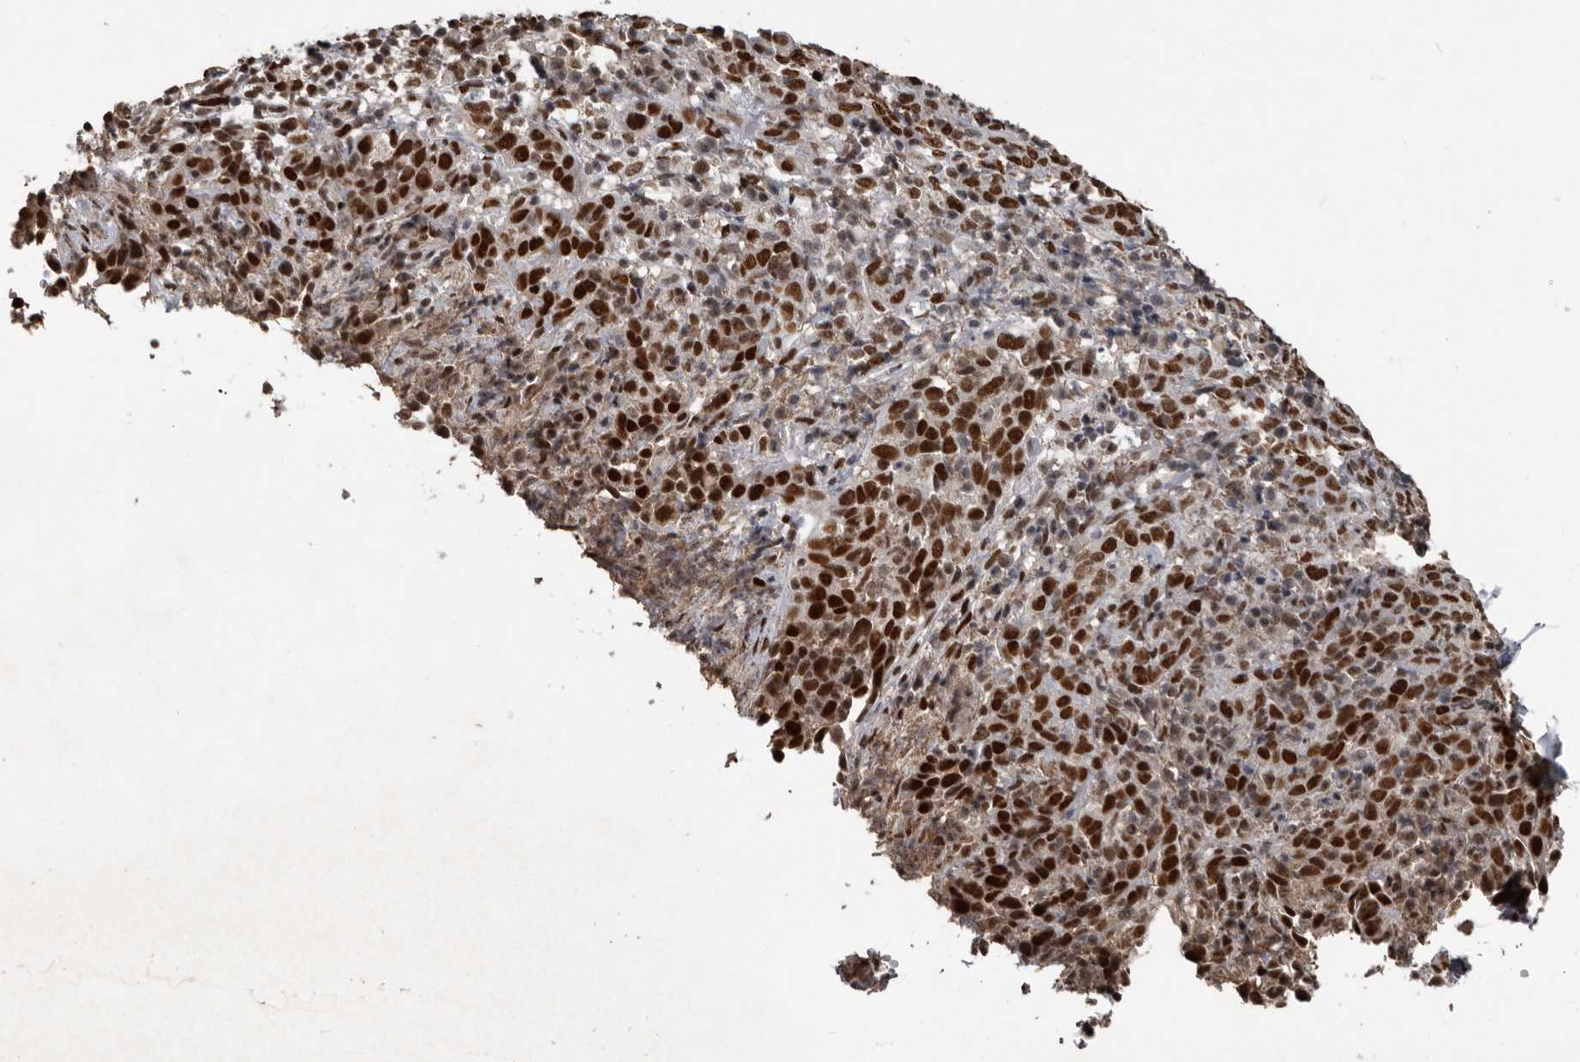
{"staining": {"intensity": "strong", "quantity": ">75%", "location": "nuclear"}, "tissue": "cervical cancer", "cell_type": "Tumor cells", "image_type": "cancer", "snomed": [{"axis": "morphology", "description": "Squamous cell carcinoma, NOS"}, {"axis": "topography", "description": "Cervix"}], "caption": "Strong nuclear positivity for a protein is present in approximately >75% of tumor cells of squamous cell carcinoma (cervical) using IHC.", "gene": "CHD1L", "patient": {"sex": "female", "age": 46}}